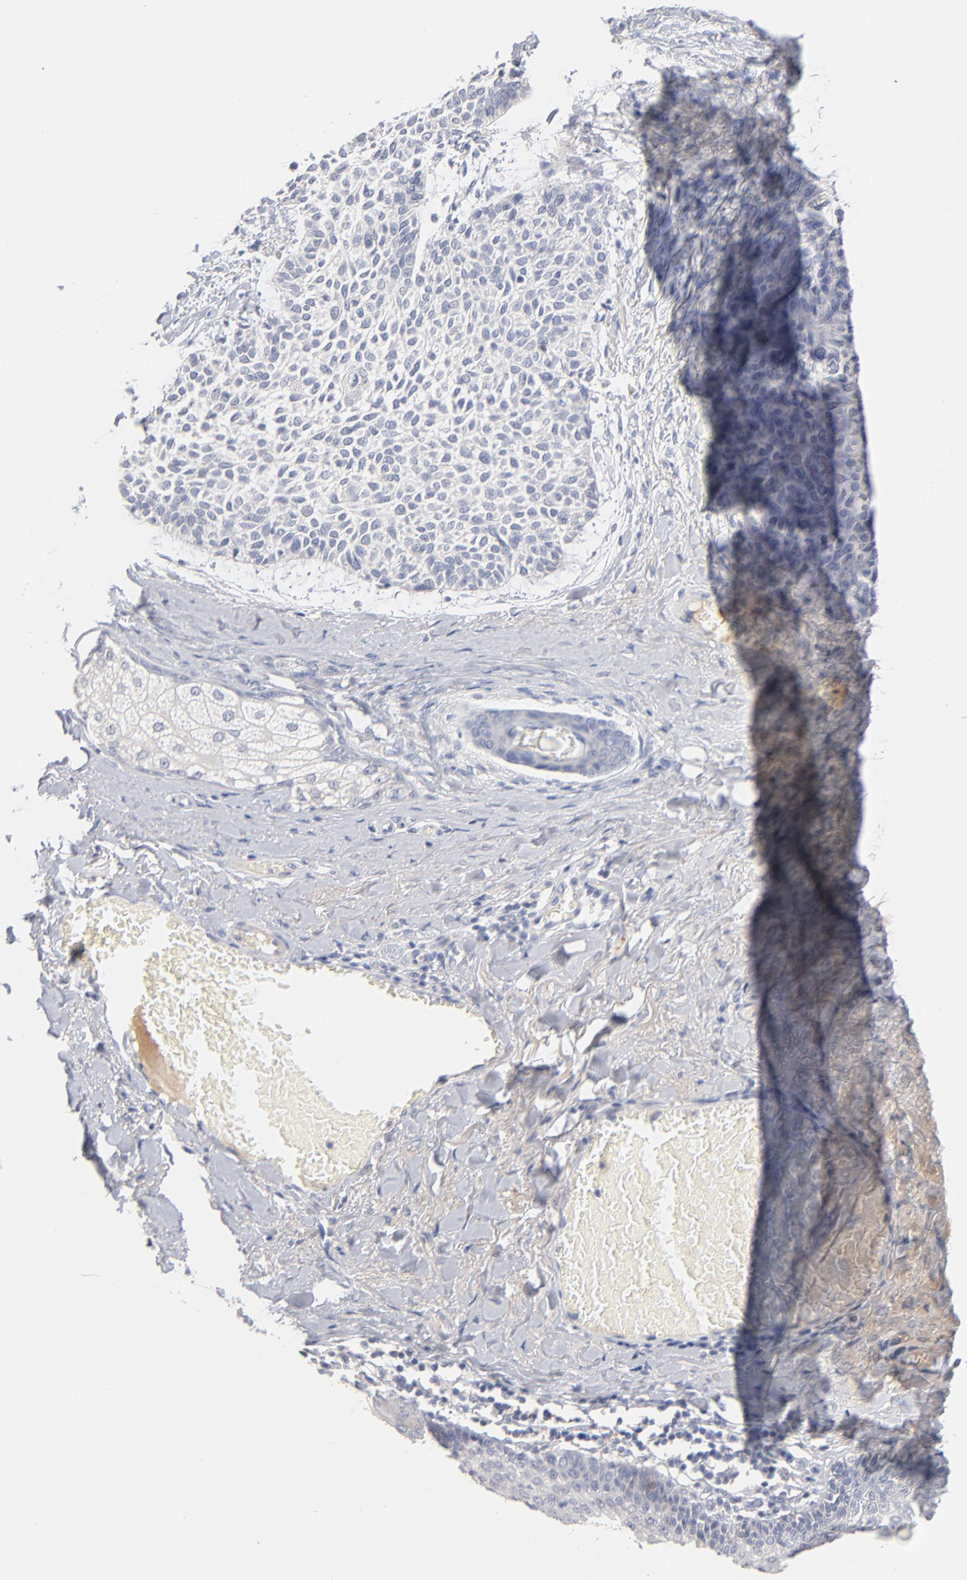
{"staining": {"intensity": "negative", "quantity": "none", "location": "none"}, "tissue": "skin cancer", "cell_type": "Tumor cells", "image_type": "cancer", "snomed": [{"axis": "morphology", "description": "Normal tissue, NOS"}, {"axis": "morphology", "description": "Basal cell carcinoma"}, {"axis": "topography", "description": "Skin"}], "caption": "IHC of human skin cancer (basal cell carcinoma) displays no expression in tumor cells. (DAB immunohistochemistry (IHC) visualized using brightfield microscopy, high magnification).", "gene": "F12", "patient": {"sex": "female", "age": 70}}